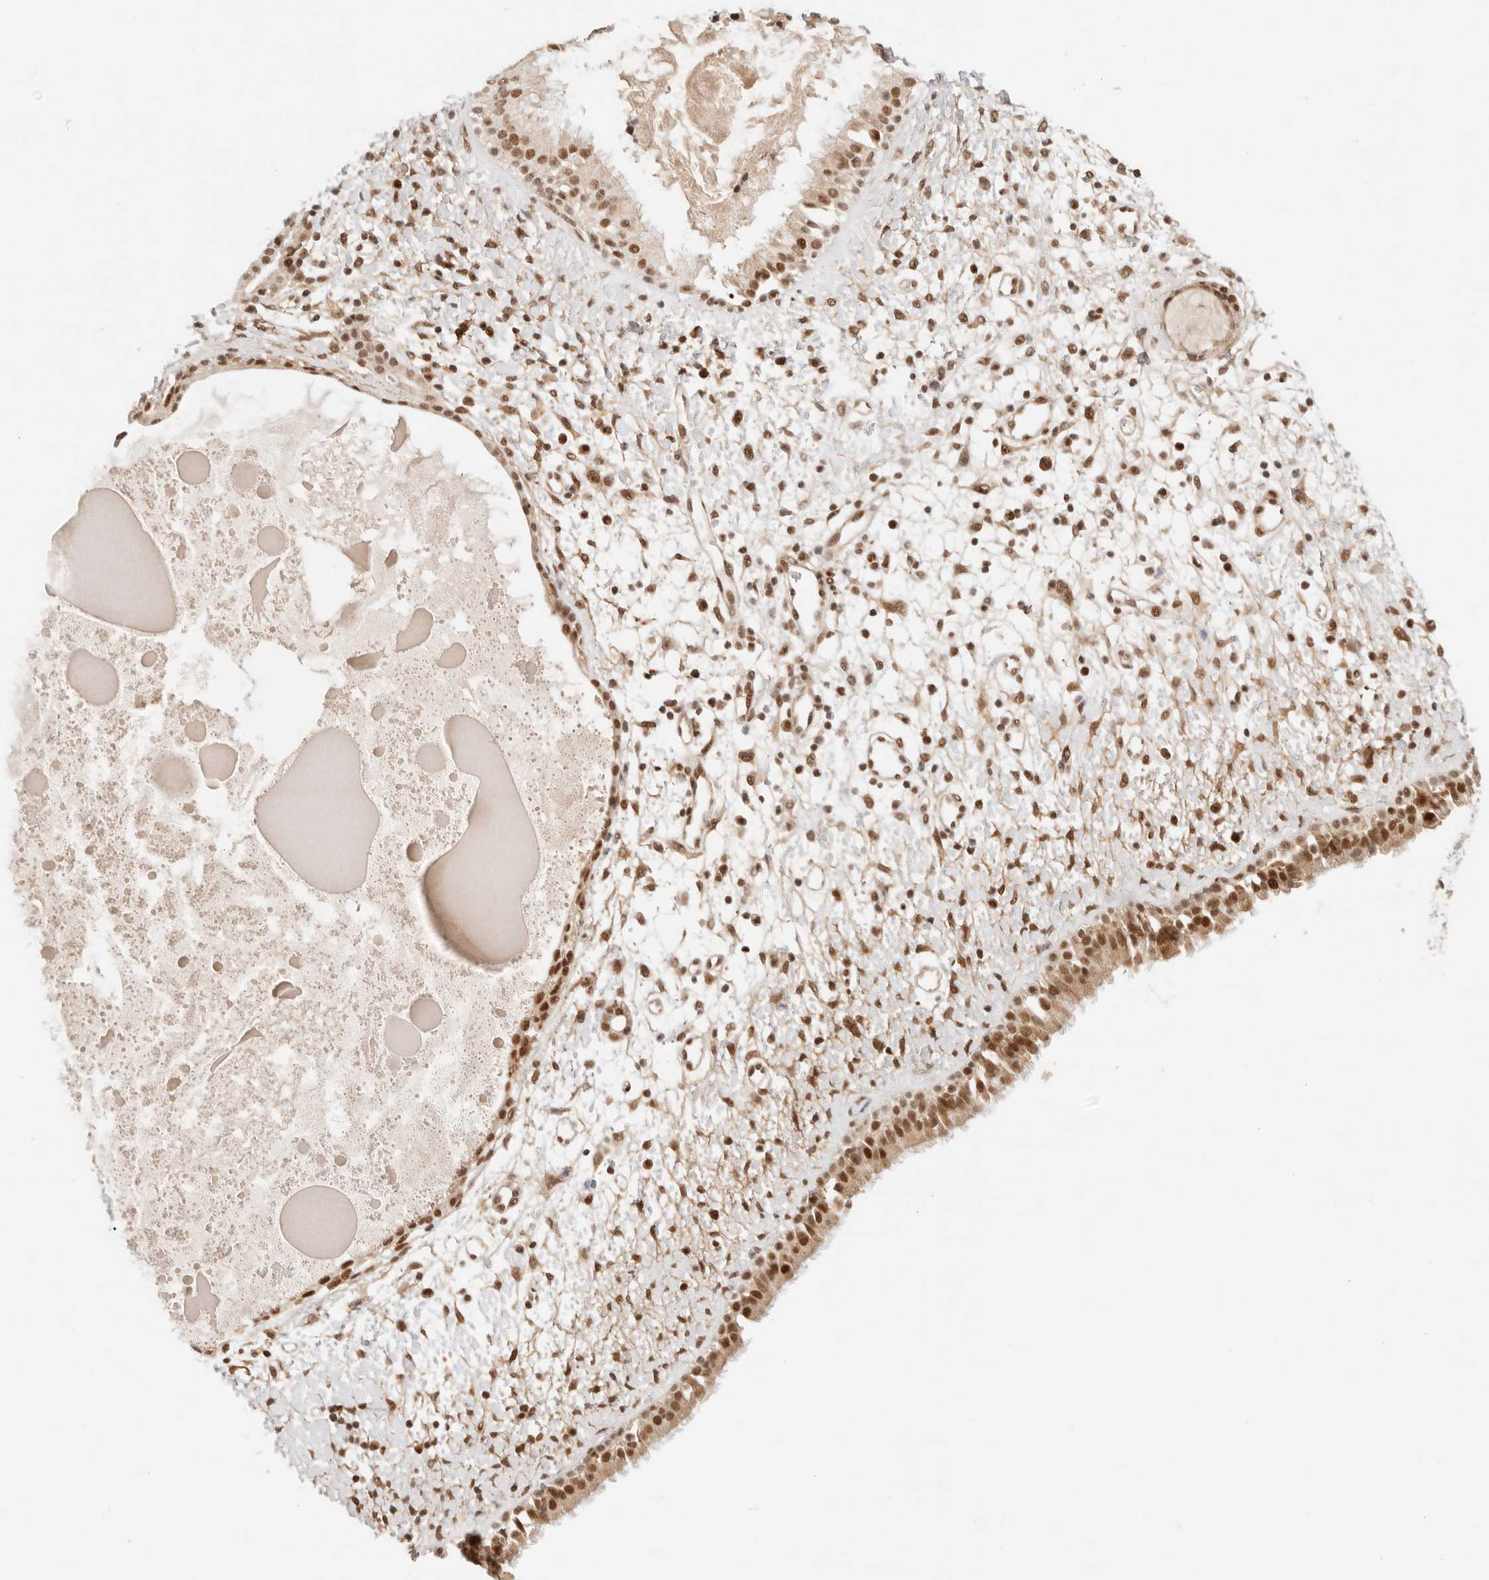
{"staining": {"intensity": "moderate", "quantity": ">75%", "location": "nuclear"}, "tissue": "nasopharynx", "cell_type": "Respiratory epithelial cells", "image_type": "normal", "snomed": [{"axis": "morphology", "description": "Normal tissue, NOS"}, {"axis": "topography", "description": "Nasopharynx"}], "caption": "This image exhibits immunohistochemistry (IHC) staining of benign nasopharynx, with medium moderate nuclear expression in approximately >75% of respiratory epithelial cells.", "gene": "GTF2E2", "patient": {"sex": "male", "age": 22}}